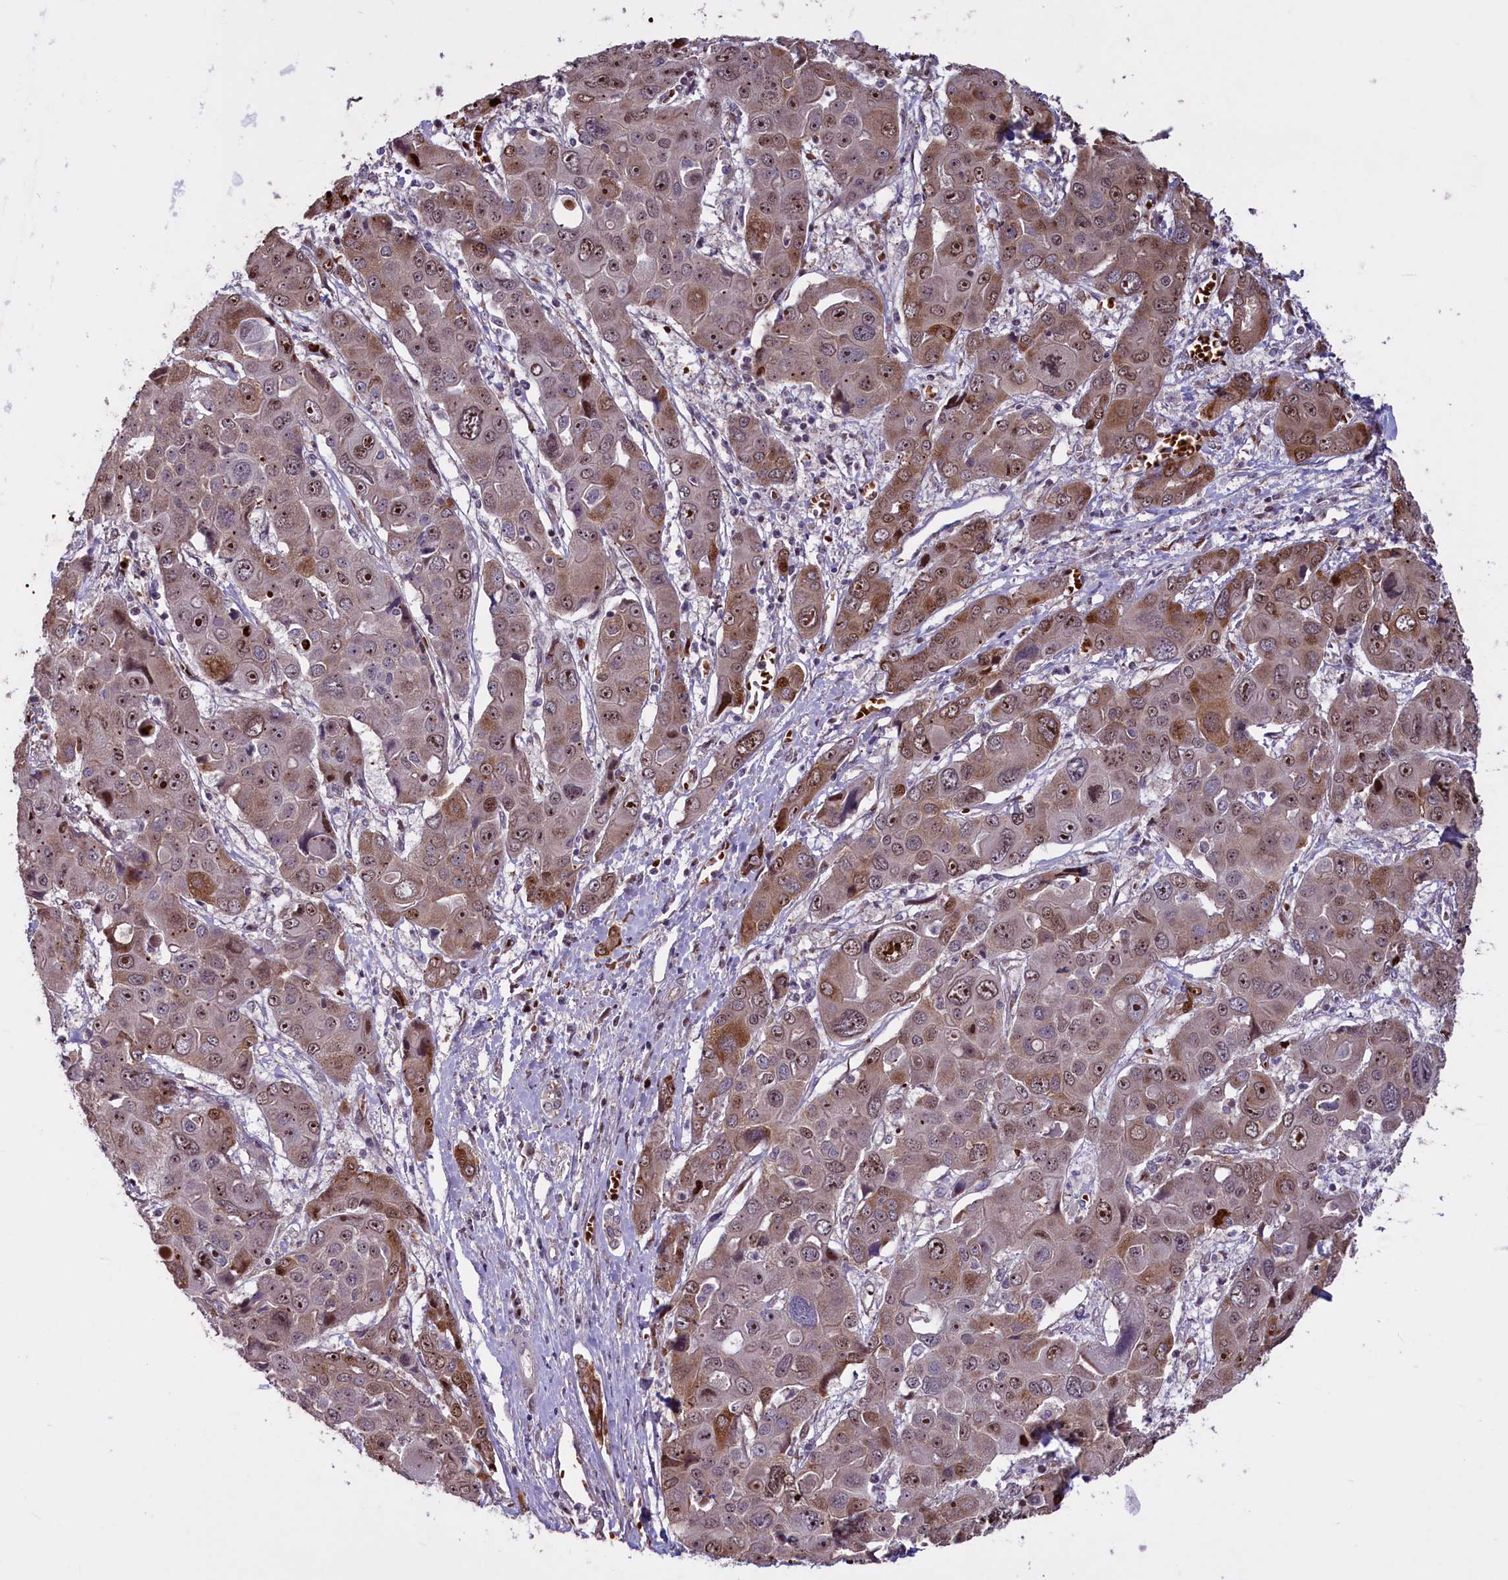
{"staining": {"intensity": "moderate", "quantity": "25%-75%", "location": "cytoplasmic/membranous,nuclear"}, "tissue": "liver cancer", "cell_type": "Tumor cells", "image_type": "cancer", "snomed": [{"axis": "morphology", "description": "Cholangiocarcinoma"}, {"axis": "topography", "description": "Liver"}], "caption": "This is a photomicrograph of immunohistochemistry (IHC) staining of liver cancer, which shows moderate positivity in the cytoplasmic/membranous and nuclear of tumor cells.", "gene": "SHFL", "patient": {"sex": "male", "age": 67}}